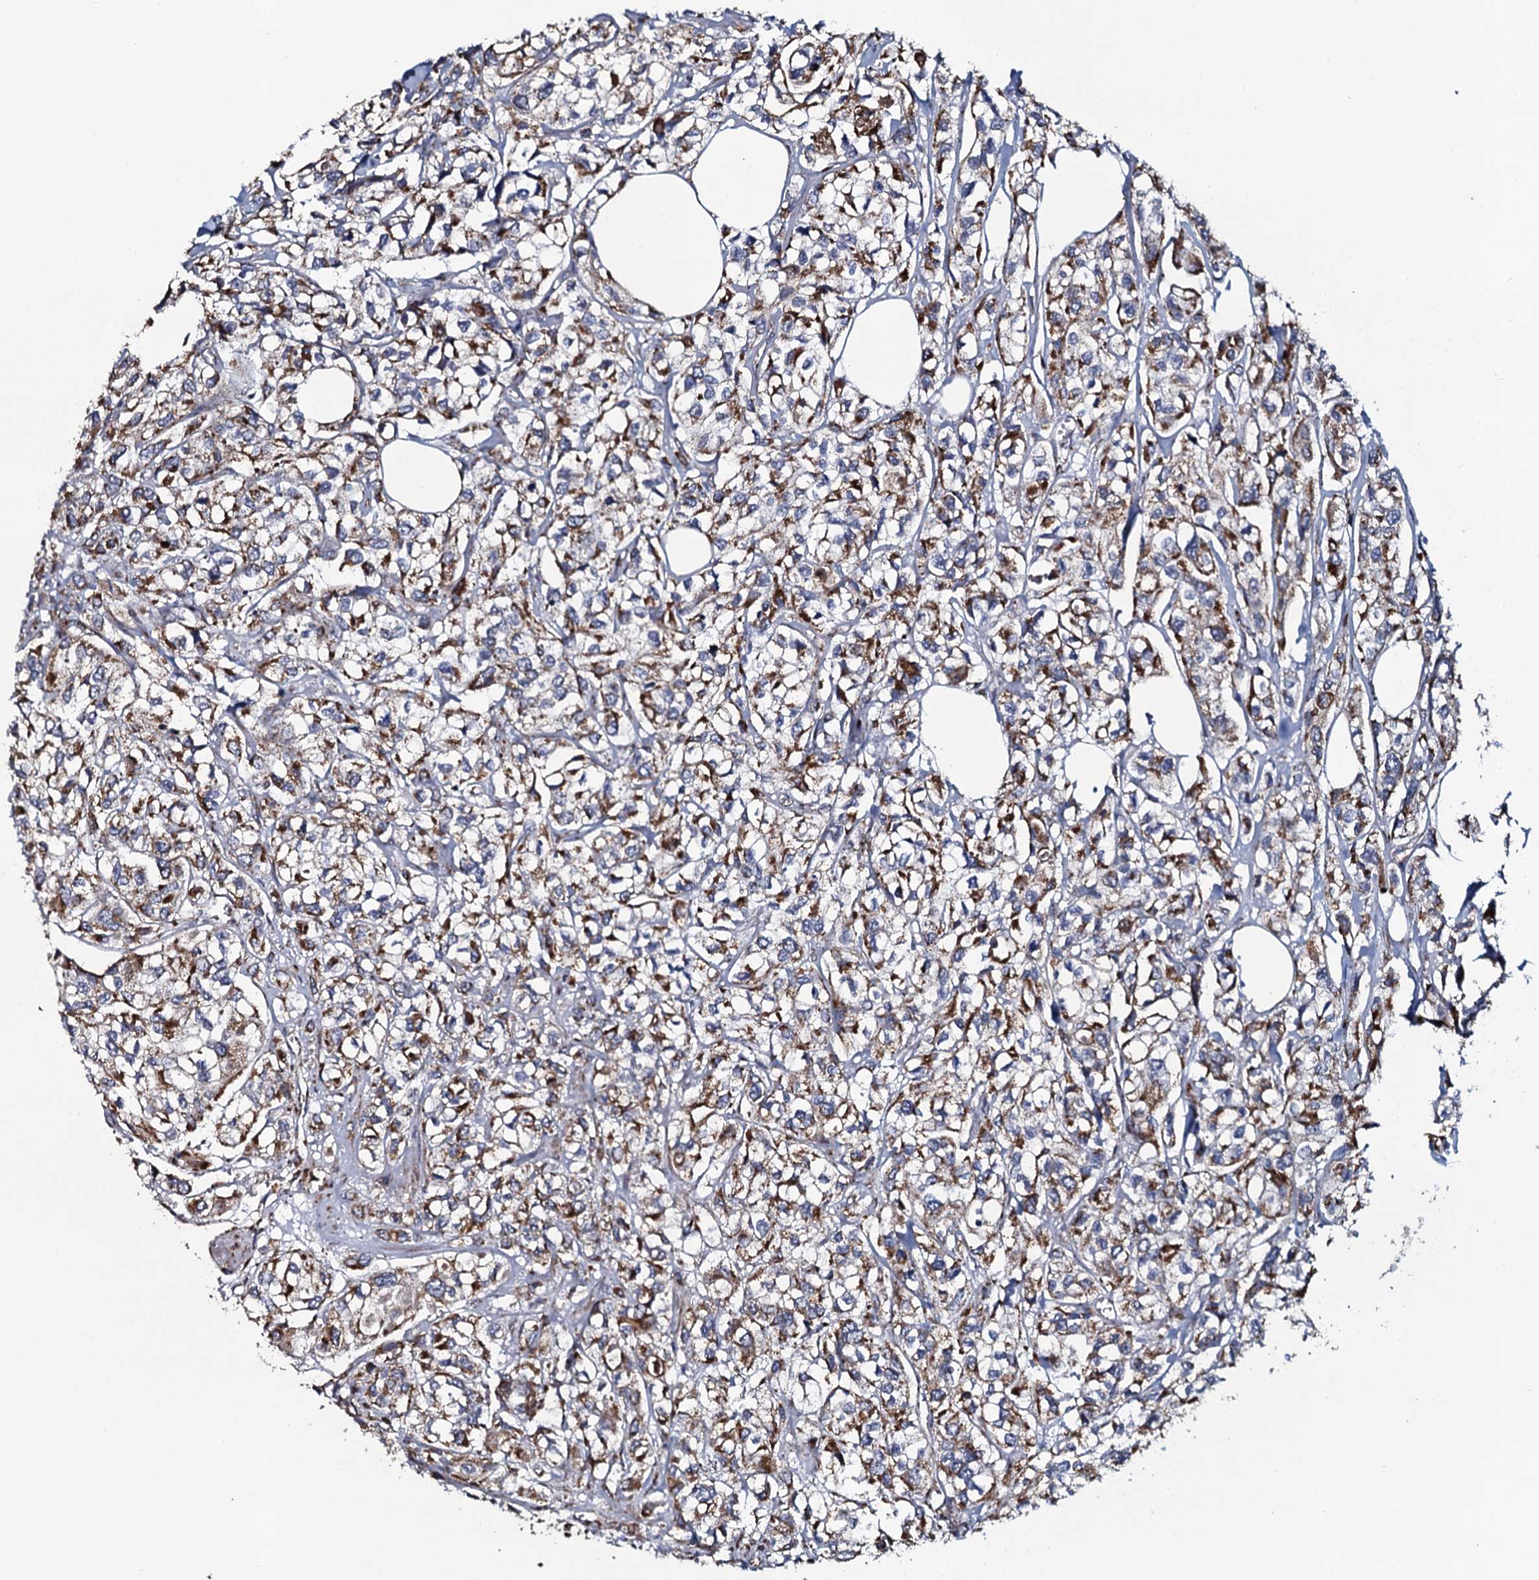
{"staining": {"intensity": "moderate", "quantity": ">75%", "location": "cytoplasmic/membranous"}, "tissue": "urothelial cancer", "cell_type": "Tumor cells", "image_type": "cancer", "snomed": [{"axis": "morphology", "description": "Urothelial carcinoma, High grade"}, {"axis": "topography", "description": "Urinary bladder"}], "caption": "Protein staining displays moderate cytoplasmic/membranous expression in about >75% of tumor cells in urothelial cancer.", "gene": "EVC2", "patient": {"sex": "male", "age": 67}}